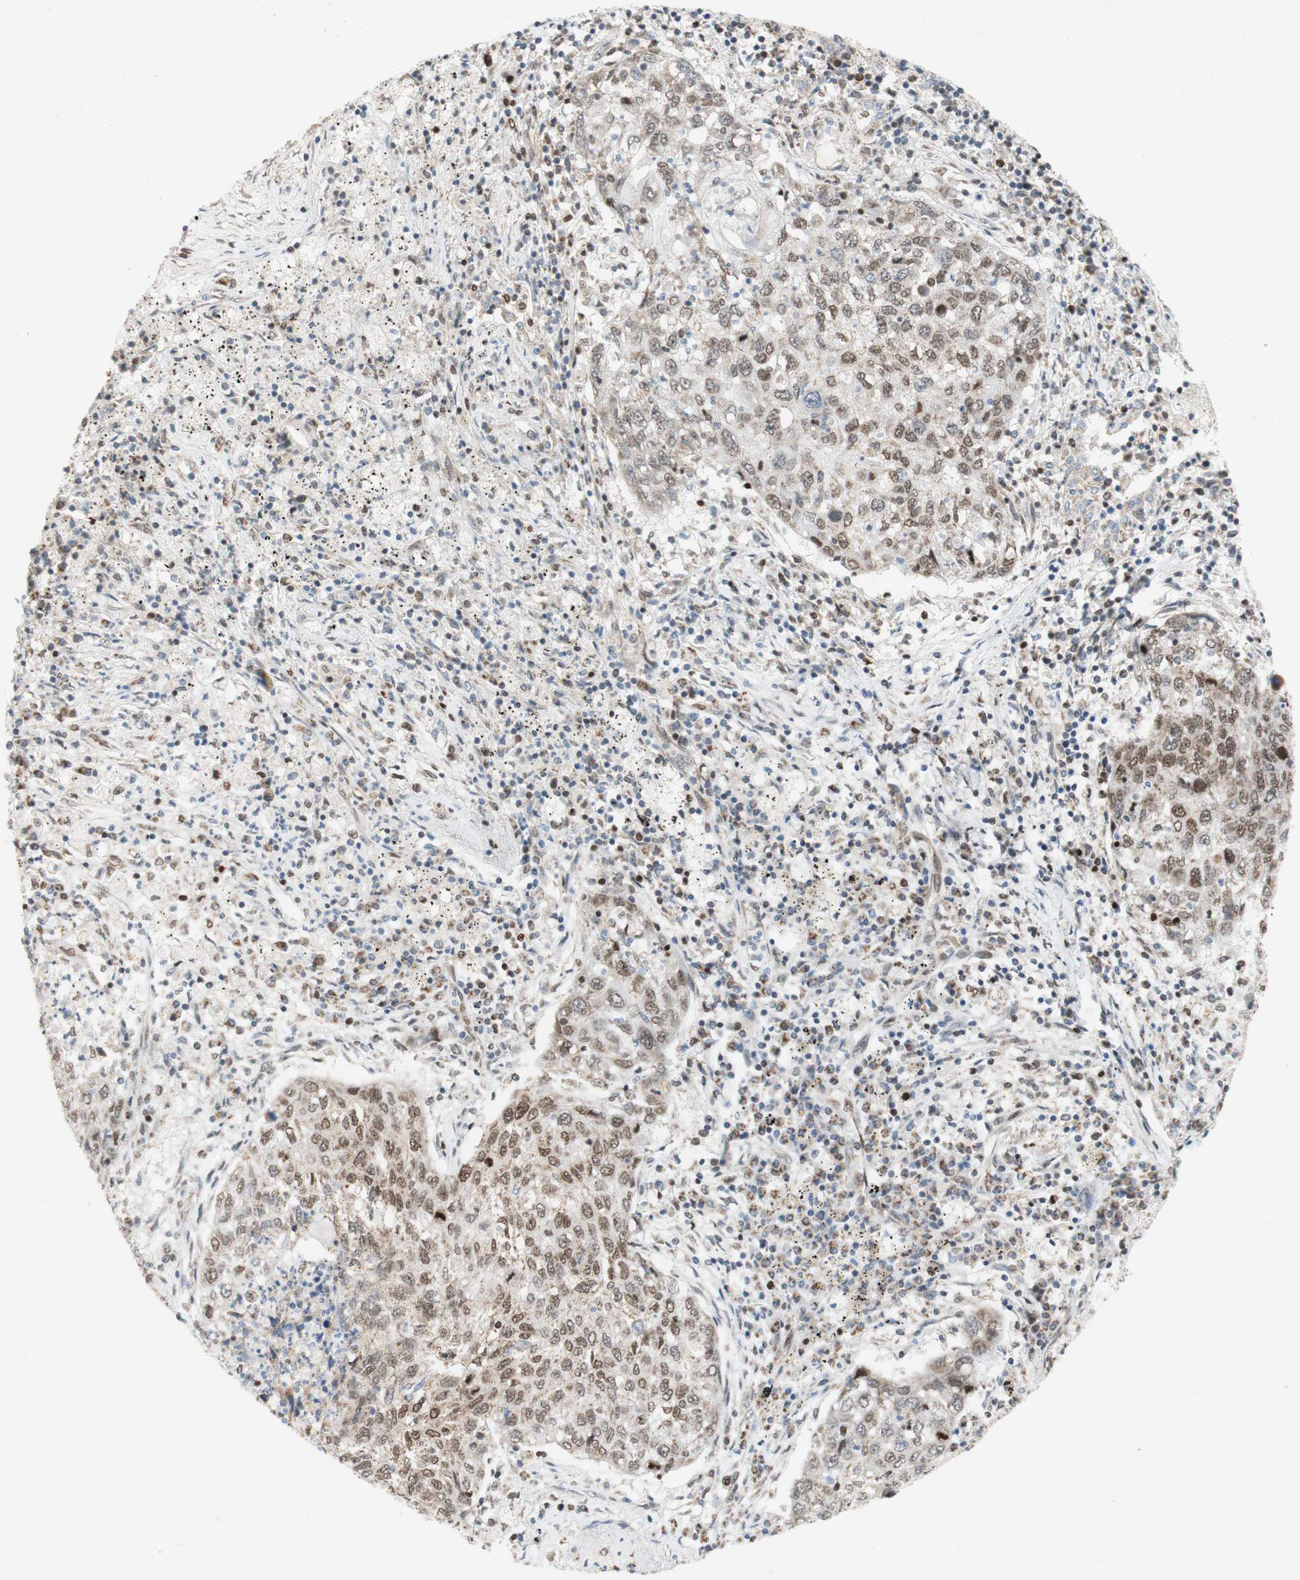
{"staining": {"intensity": "weak", "quantity": "25%-75%", "location": "cytoplasmic/membranous,nuclear"}, "tissue": "lung cancer", "cell_type": "Tumor cells", "image_type": "cancer", "snomed": [{"axis": "morphology", "description": "Squamous cell carcinoma, NOS"}, {"axis": "topography", "description": "Lung"}], "caption": "Protein analysis of lung squamous cell carcinoma tissue reveals weak cytoplasmic/membranous and nuclear positivity in approximately 25%-75% of tumor cells.", "gene": "DNMT3A", "patient": {"sex": "female", "age": 63}}